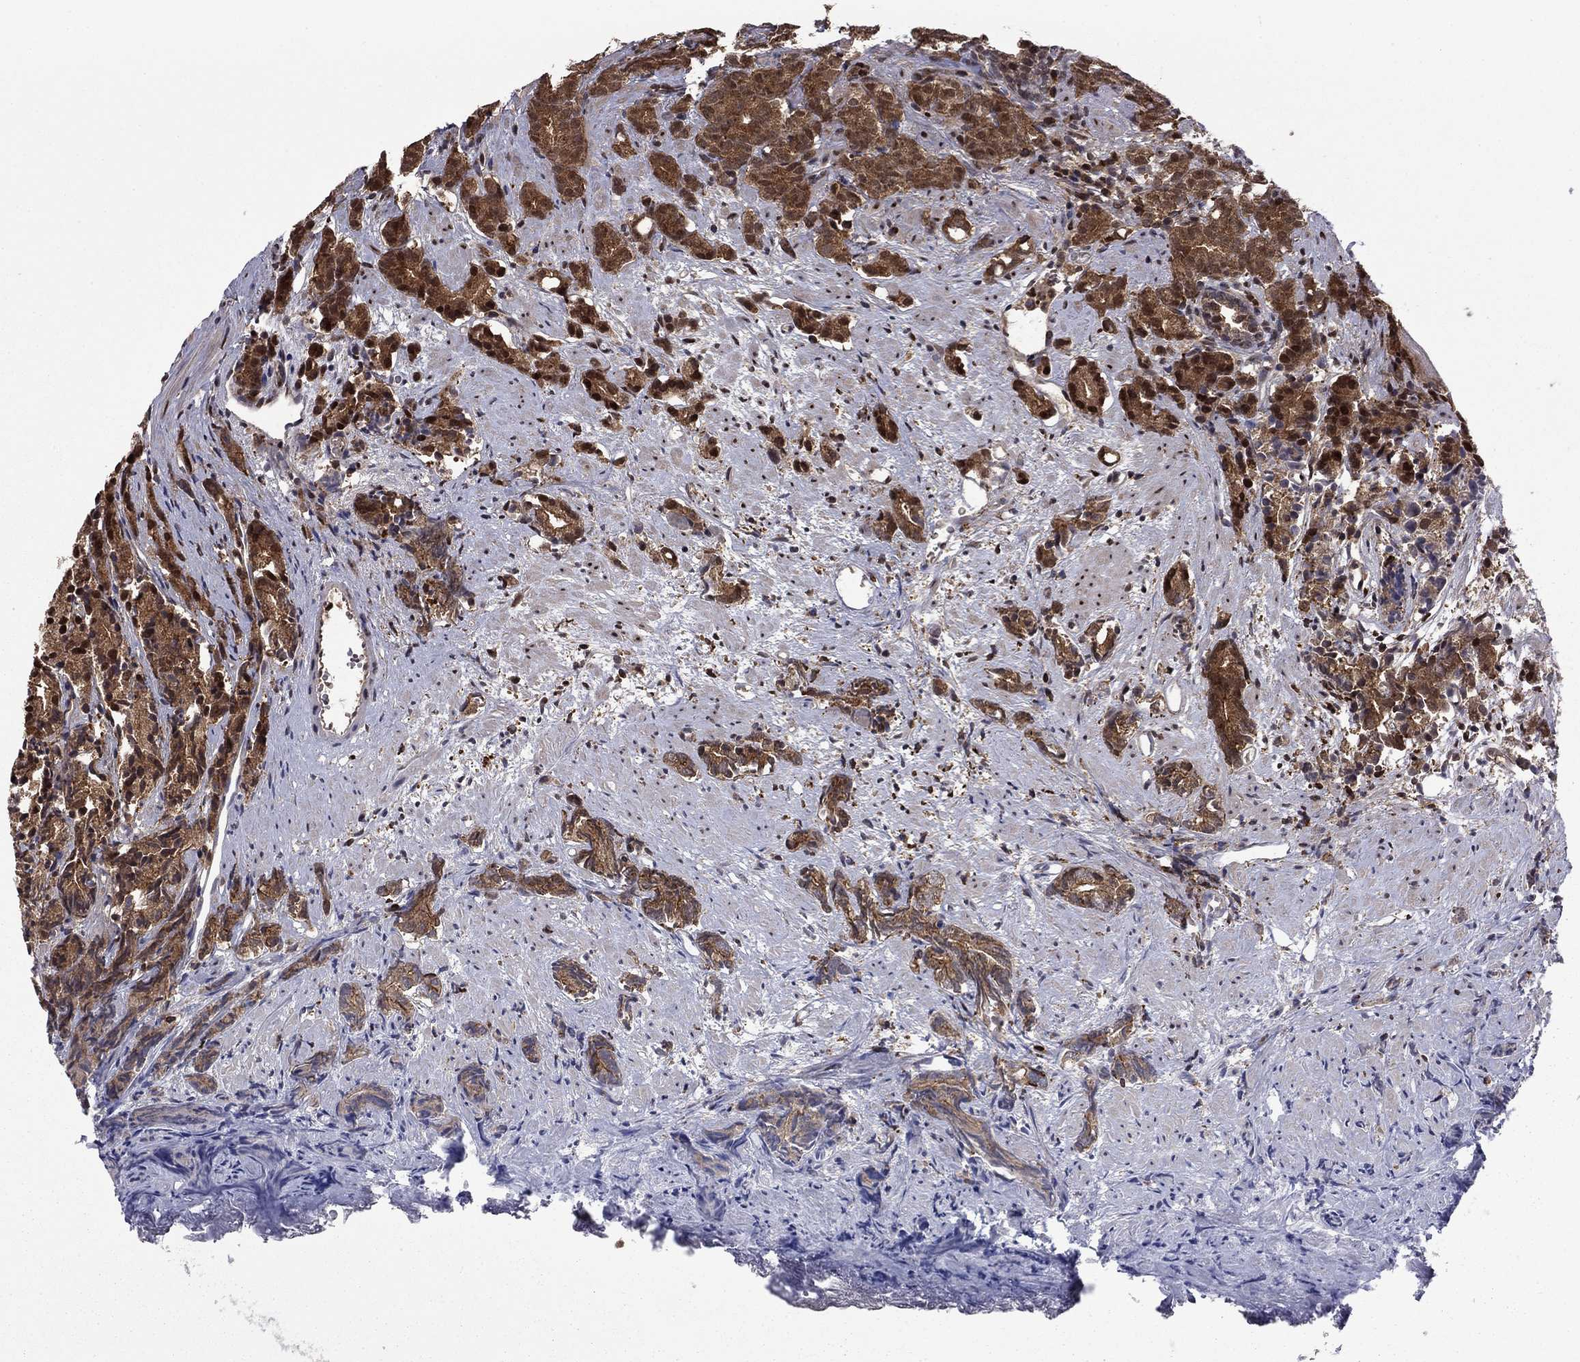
{"staining": {"intensity": "moderate", "quantity": "25%-75%", "location": "cytoplasmic/membranous"}, "tissue": "prostate cancer", "cell_type": "Tumor cells", "image_type": "cancer", "snomed": [{"axis": "morphology", "description": "Adenocarcinoma, High grade"}, {"axis": "topography", "description": "Prostate"}], "caption": "Immunohistochemistry (IHC) (DAB) staining of prostate cancer demonstrates moderate cytoplasmic/membranous protein expression in about 25%-75% of tumor cells. The staining was performed using DAB (3,3'-diaminobenzidine), with brown indicating positive protein expression. Nuclei are stained blue with hematoxylin.", "gene": "PSMD2", "patient": {"sex": "male", "age": 90}}